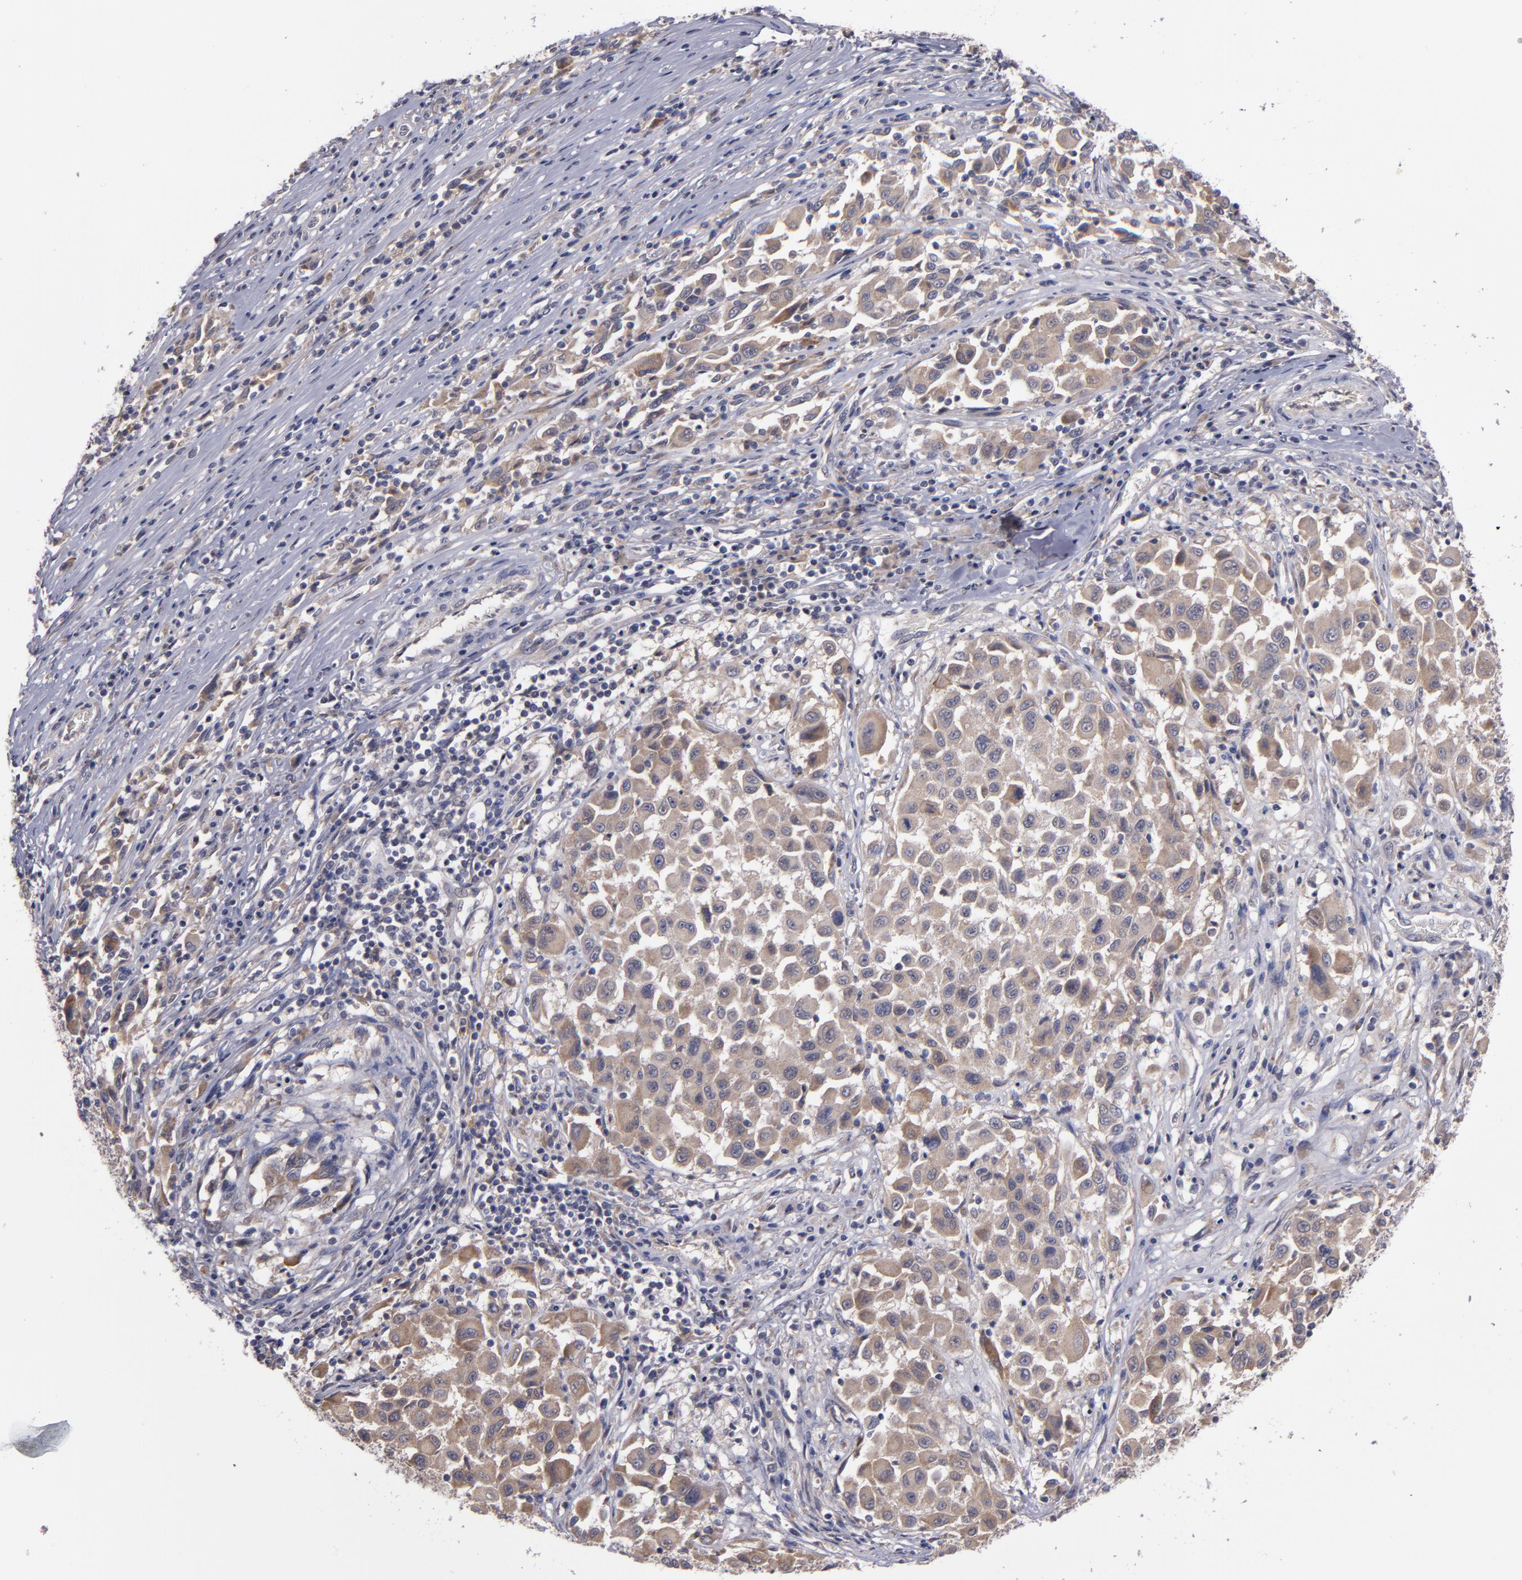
{"staining": {"intensity": "weak", "quantity": ">75%", "location": "cytoplasmic/membranous"}, "tissue": "melanoma", "cell_type": "Tumor cells", "image_type": "cancer", "snomed": [{"axis": "morphology", "description": "Malignant melanoma, Metastatic site"}, {"axis": "topography", "description": "Lymph node"}], "caption": "The micrograph demonstrates immunohistochemical staining of melanoma. There is weak cytoplasmic/membranous expression is identified in approximately >75% of tumor cells. (IHC, brightfield microscopy, high magnification).", "gene": "MMP11", "patient": {"sex": "male", "age": 61}}